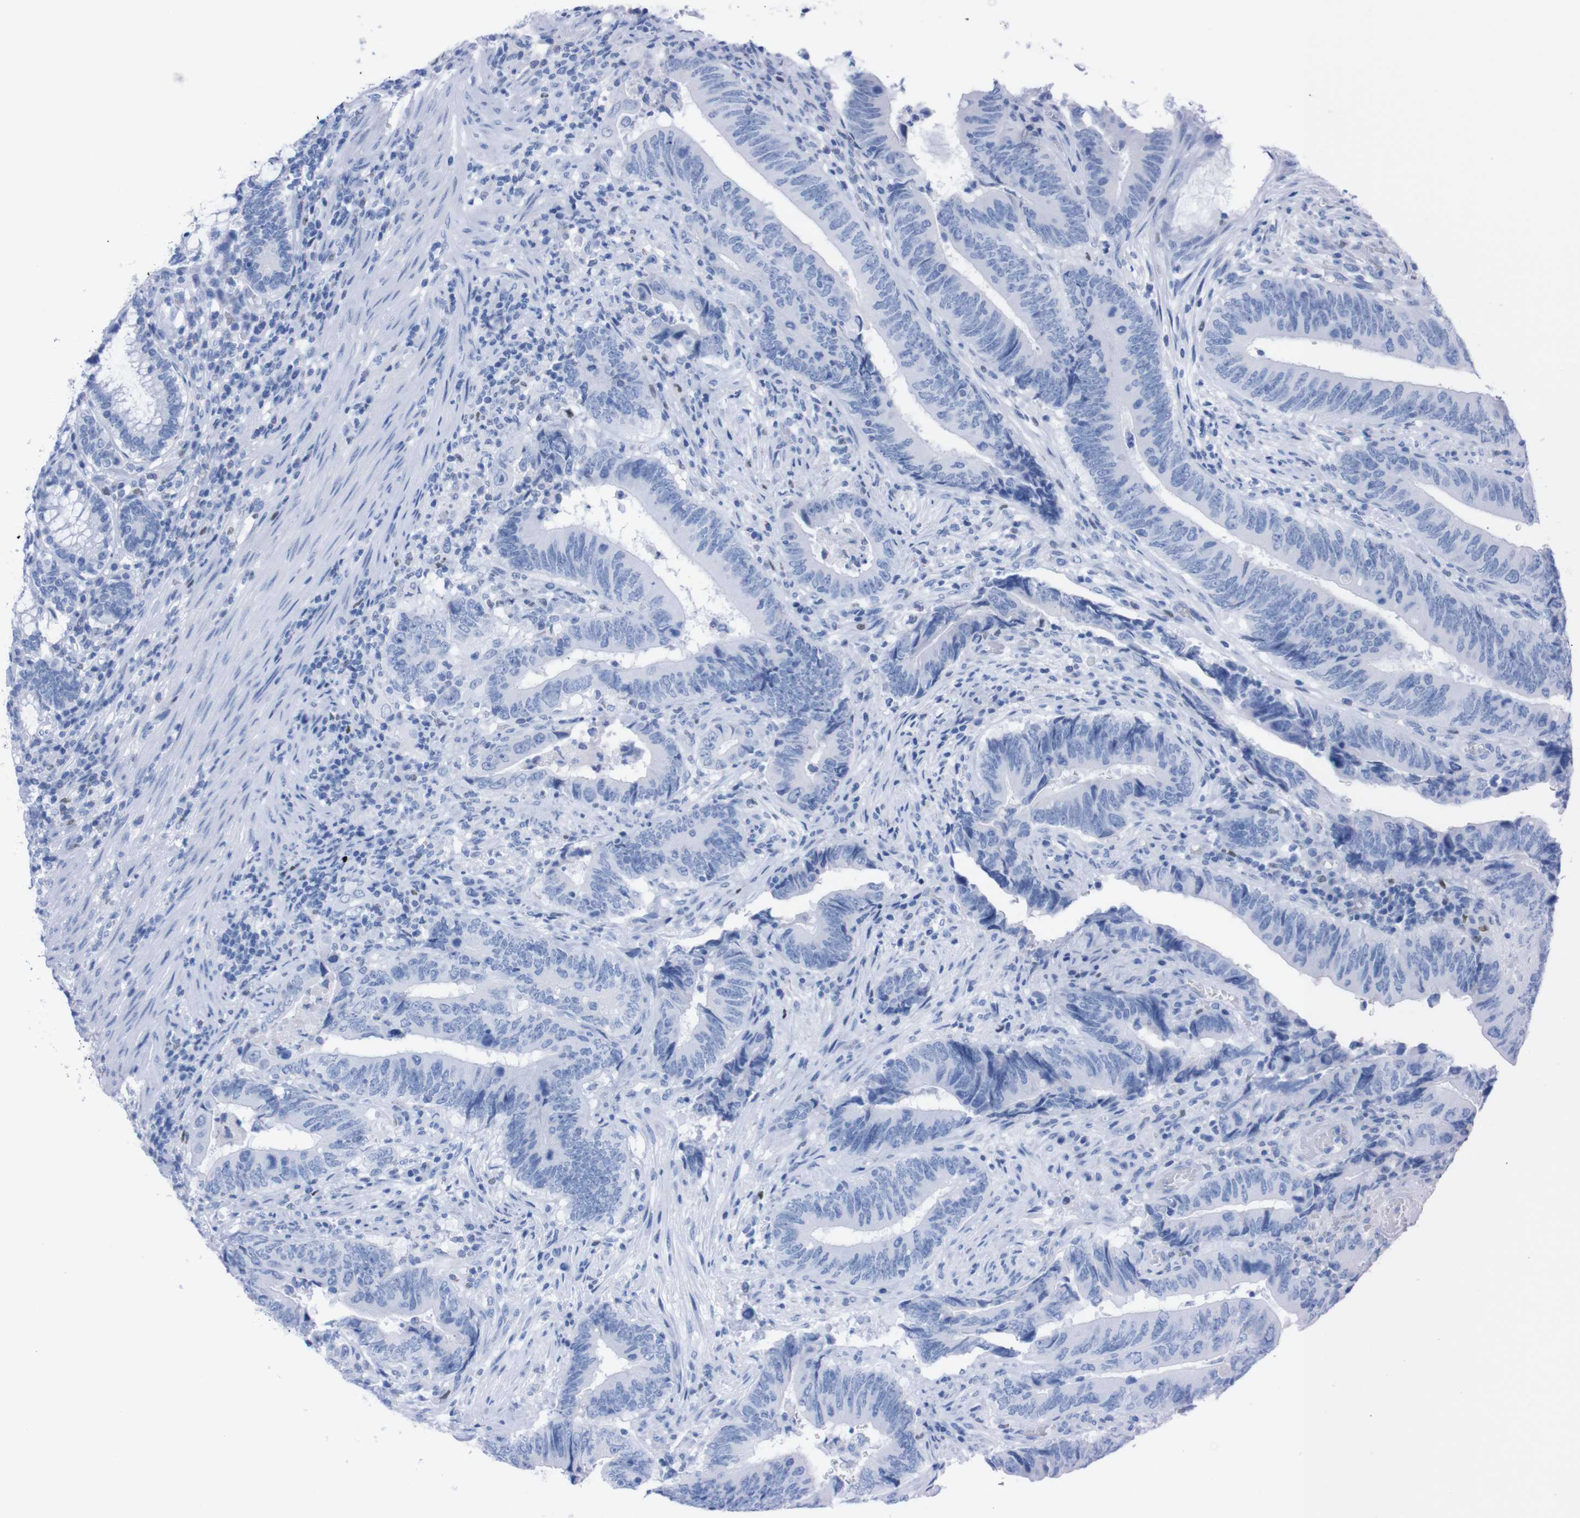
{"staining": {"intensity": "negative", "quantity": "none", "location": "none"}, "tissue": "colorectal cancer", "cell_type": "Tumor cells", "image_type": "cancer", "snomed": [{"axis": "morphology", "description": "Normal tissue, NOS"}, {"axis": "morphology", "description": "Adenocarcinoma, NOS"}, {"axis": "topography", "description": "Colon"}], "caption": "Immunohistochemistry (IHC) of human colorectal adenocarcinoma demonstrates no expression in tumor cells.", "gene": "P2RY12", "patient": {"sex": "male", "age": 56}}